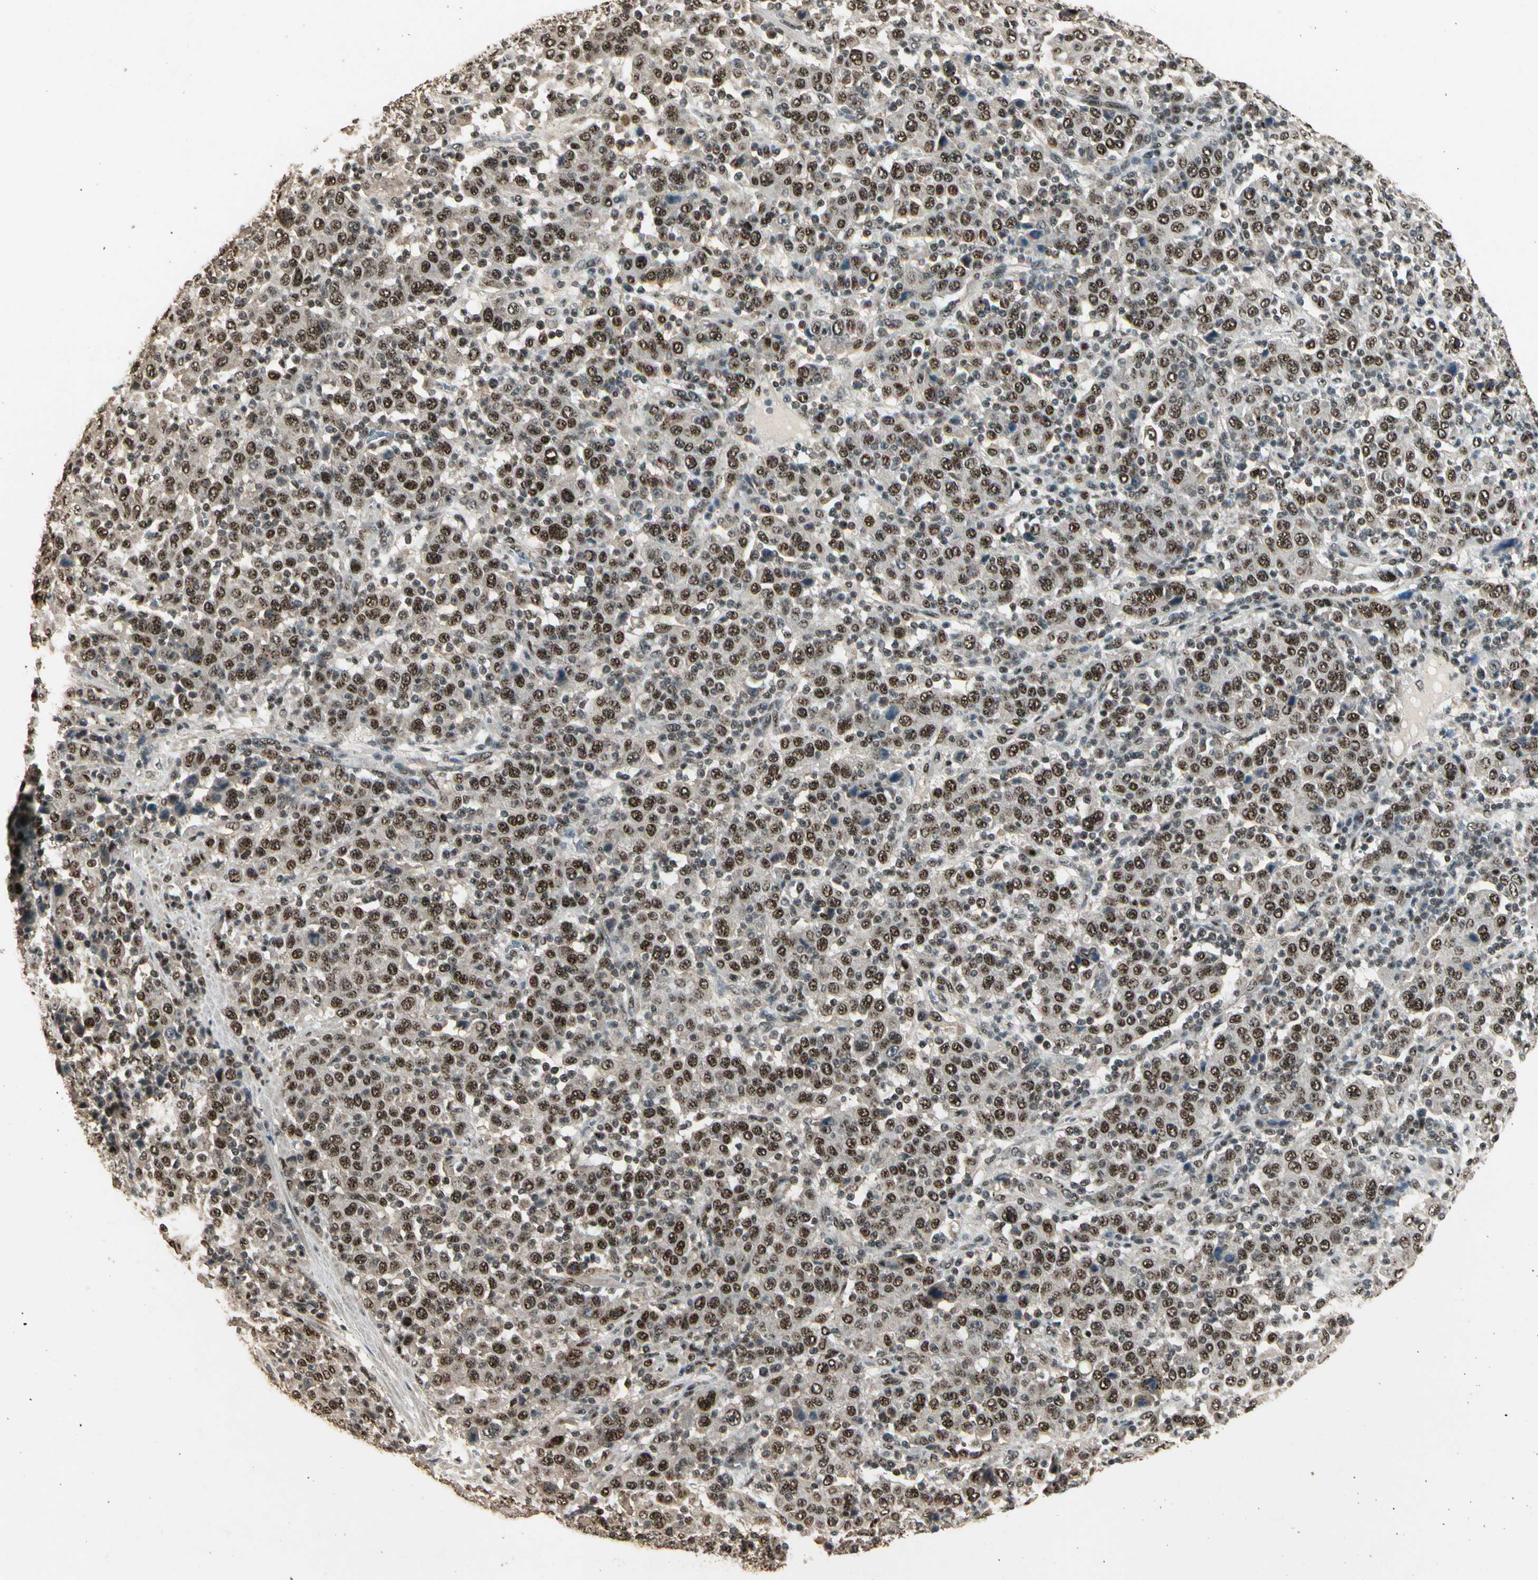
{"staining": {"intensity": "moderate", "quantity": ">75%", "location": "nuclear"}, "tissue": "stomach cancer", "cell_type": "Tumor cells", "image_type": "cancer", "snomed": [{"axis": "morphology", "description": "Normal tissue, NOS"}, {"axis": "morphology", "description": "Adenocarcinoma, NOS"}, {"axis": "topography", "description": "Stomach, upper"}, {"axis": "topography", "description": "Stomach"}], "caption": "Protein expression analysis of human adenocarcinoma (stomach) reveals moderate nuclear expression in approximately >75% of tumor cells. (Stains: DAB in brown, nuclei in blue, Microscopy: brightfield microscopy at high magnification).", "gene": "RBM25", "patient": {"sex": "male", "age": 59}}